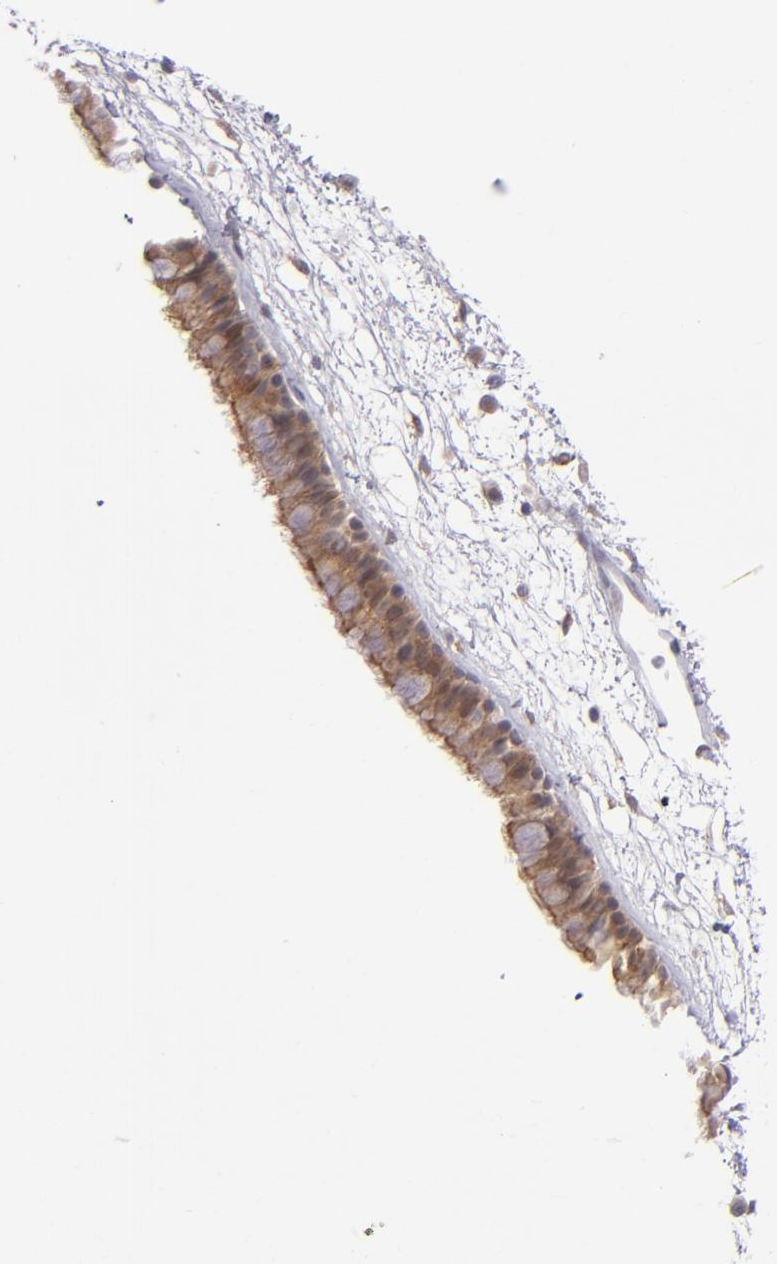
{"staining": {"intensity": "moderate", "quantity": ">75%", "location": "cytoplasmic/membranous"}, "tissue": "nasopharynx", "cell_type": "Respiratory epithelial cells", "image_type": "normal", "snomed": [{"axis": "morphology", "description": "Normal tissue, NOS"}, {"axis": "morphology", "description": "Inflammation, NOS"}, {"axis": "topography", "description": "Nasopharynx"}], "caption": "This histopathology image displays benign nasopharynx stained with immunohistochemistry (IHC) to label a protein in brown. The cytoplasmic/membranous of respiratory epithelial cells show moderate positivity for the protein. Nuclei are counter-stained blue.", "gene": "SH2D4A", "patient": {"sex": "male", "age": 48}}